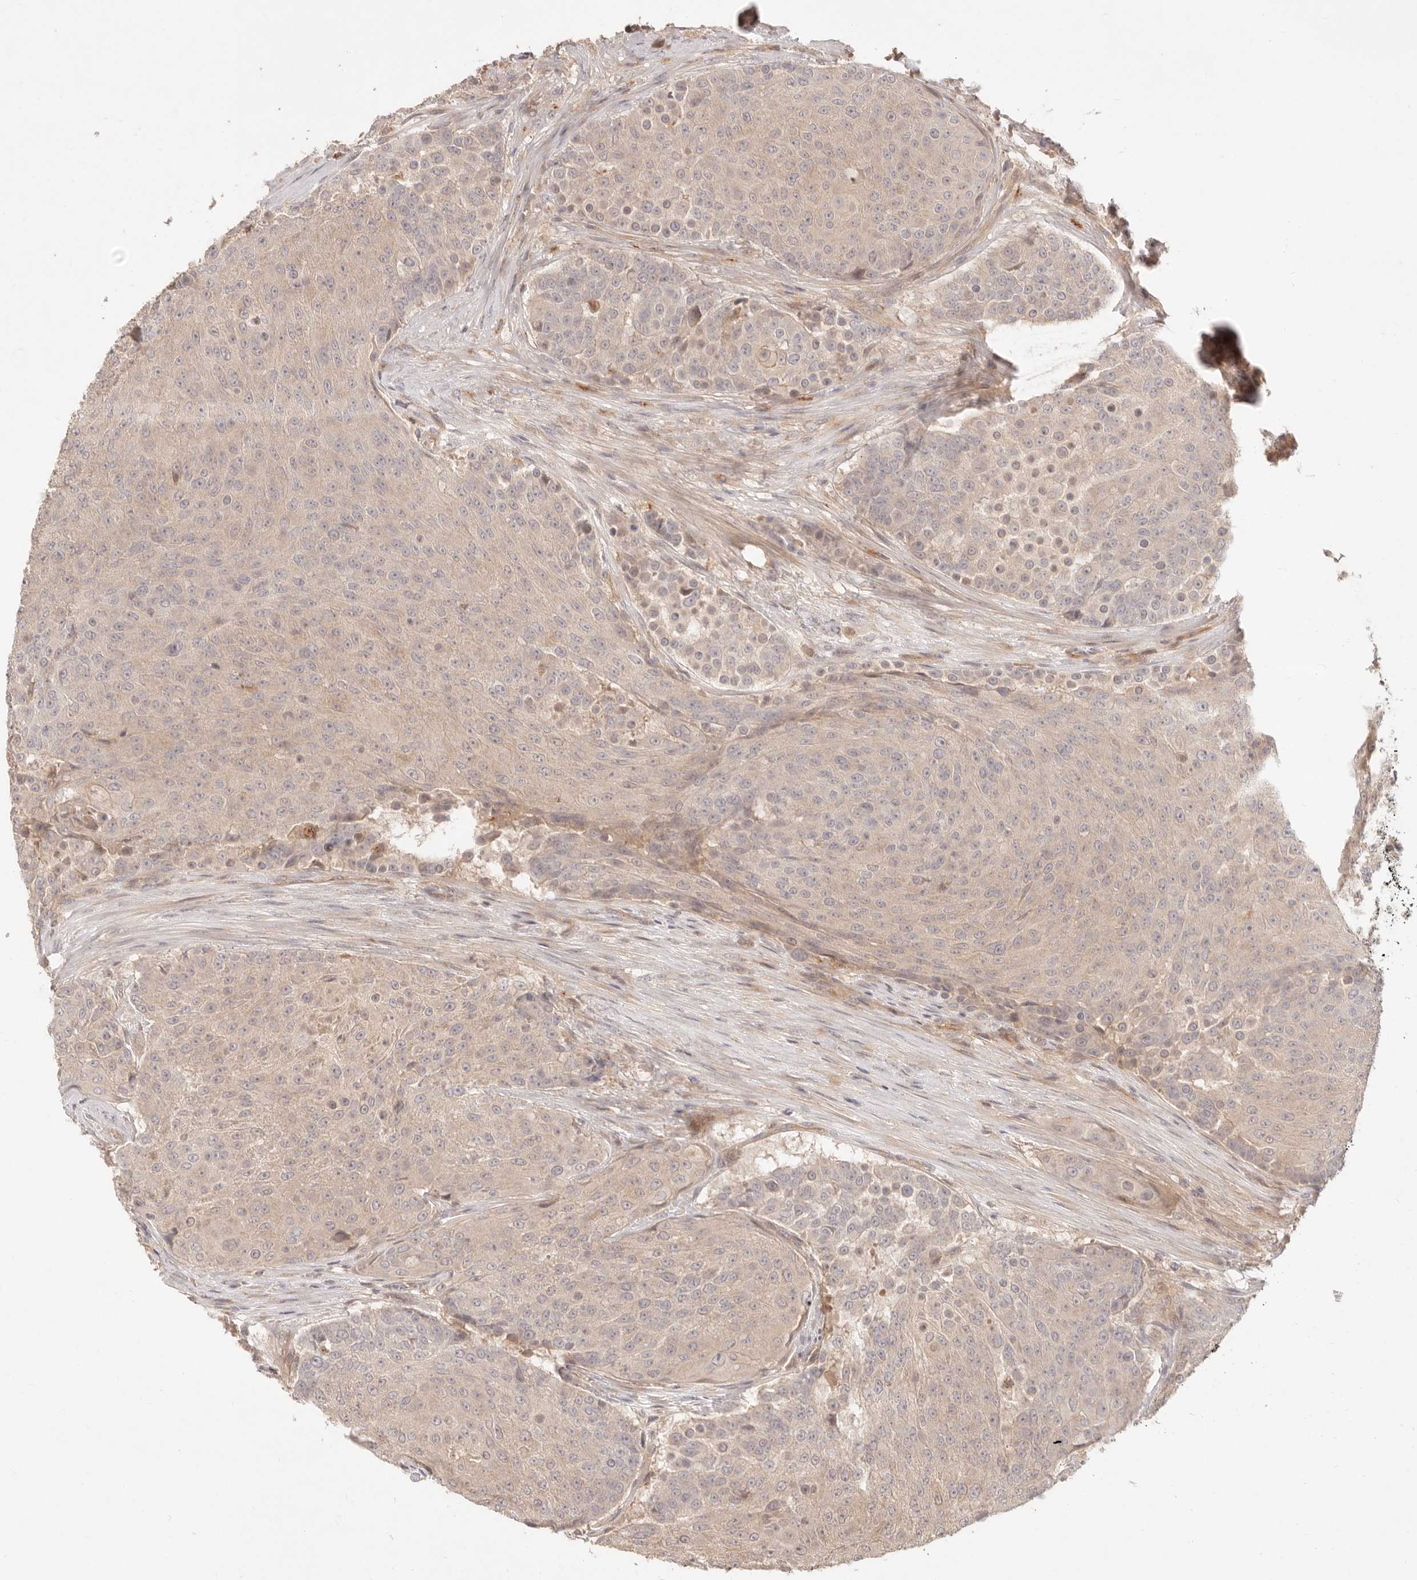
{"staining": {"intensity": "negative", "quantity": "none", "location": "none"}, "tissue": "urothelial cancer", "cell_type": "Tumor cells", "image_type": "cancer", "snomed": [{"axis": "morphology", "description": "Urothelial carcinoma, High grade"}, {"axis": "topography", "description": "Urinary bladder"}], "caption": "Urothelial carcinoma (high-grade) was stained to show a protein in brown. There is no significant expression in tumor cells. The staining is performed using DAB (3,3'-diaminobenzidine) brown chromogen with nuclei counter-stained in using hematoxylin.", "gene": "PPP1R3B", "patient": {"sex": "female", "age": 63}}